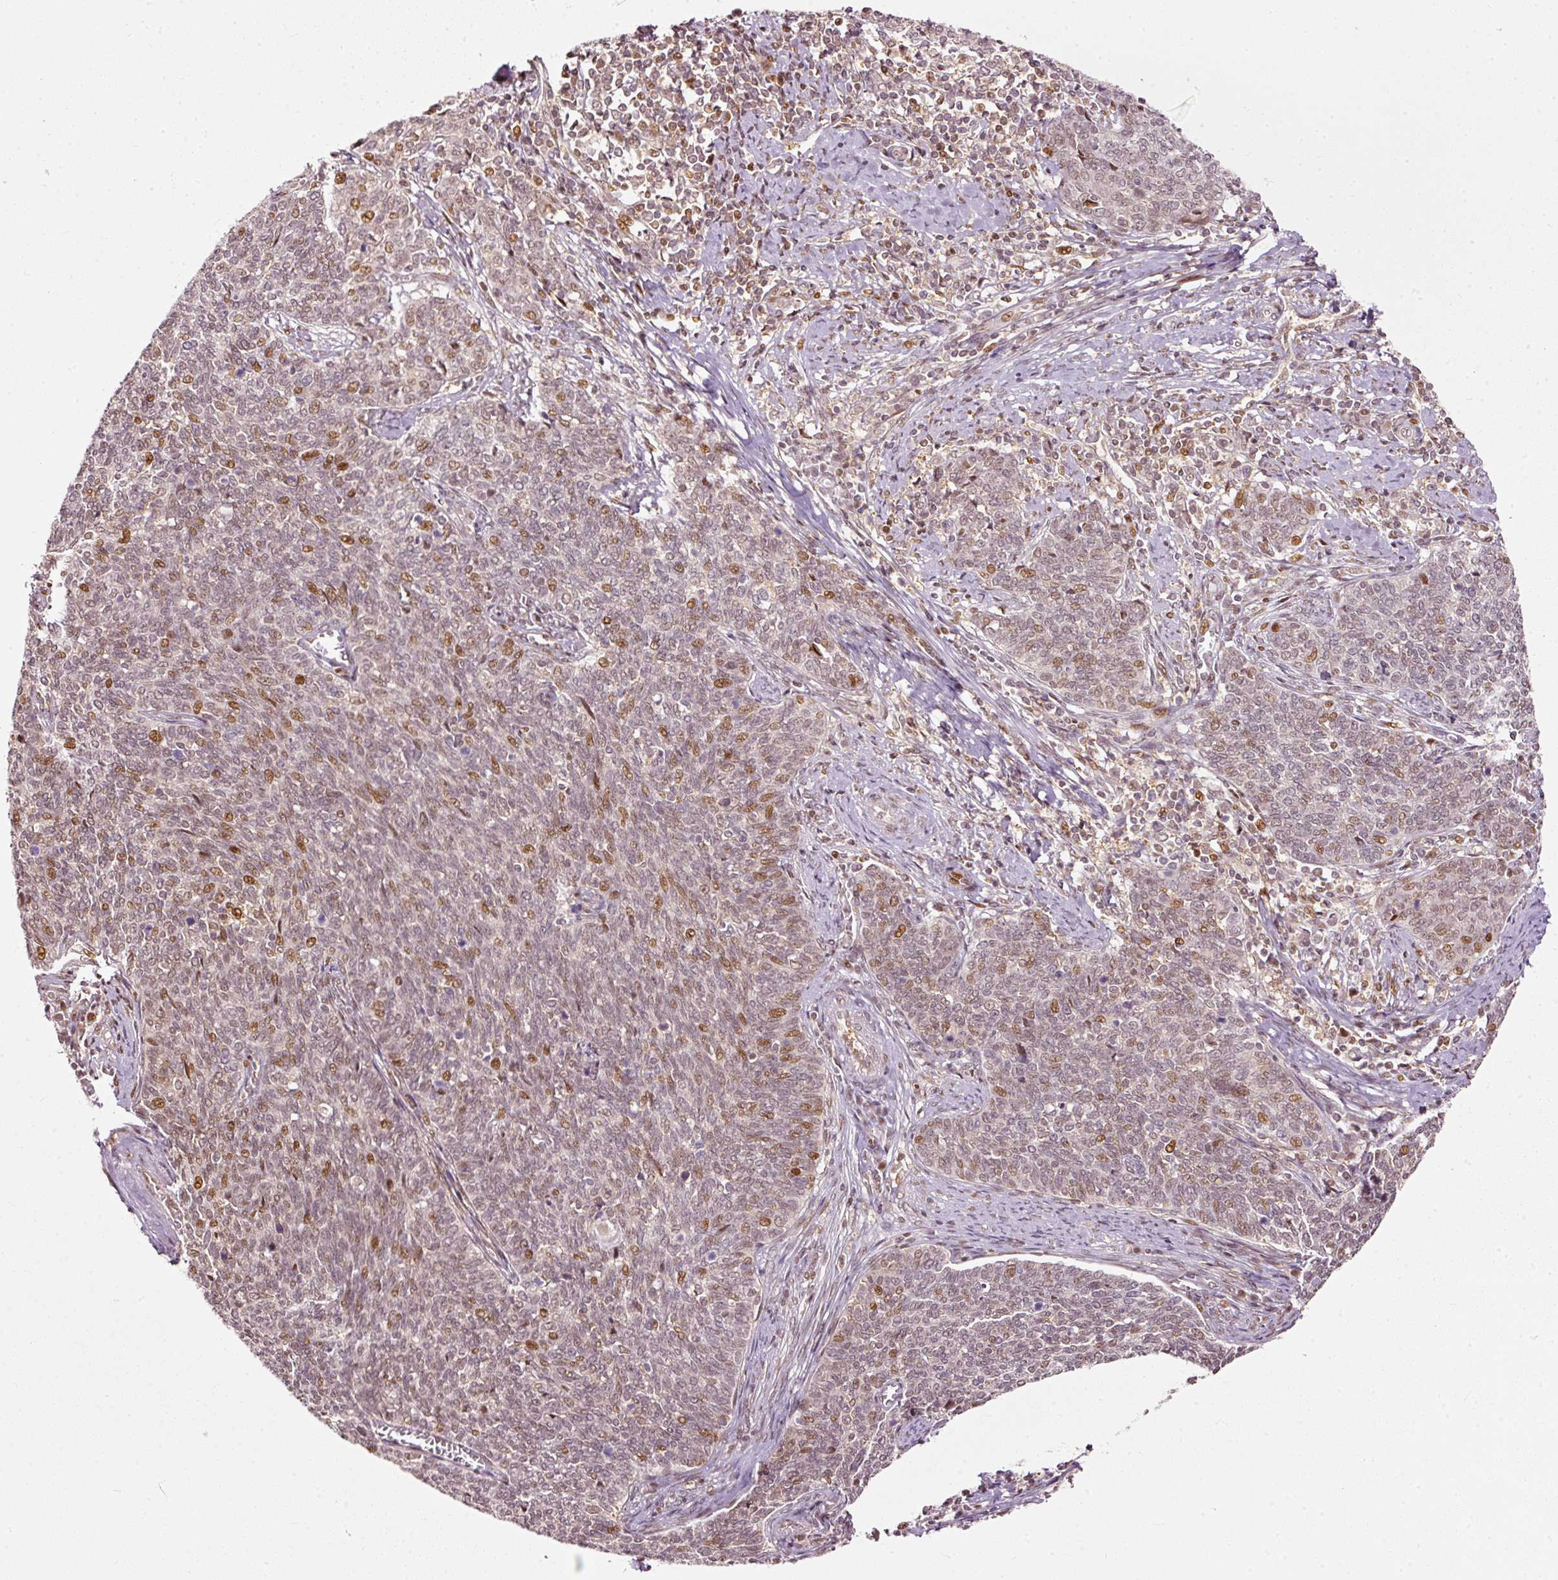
{"staining": {"intensity": "moderate", "quantity": "25%-75%", "location": "nuclear"}, "tissue": "cervical cancer", "cell_type": "Tumor cells", "image_type": "cancer", "snomed": [{"axis": "morphology", "description": "Squamous cell carcinoma, NOS"}, {"axis": "topography", "description": "Cervix"}], "caption": "Immunohistochemical staining of human squamous cell carcinoma (cervical) displays medium levels of moderate nuclear protein staining in about 25%-75% of tumor cells.", "gene": "ZNF778", "patient": {"sex": "female", "age": 39}}